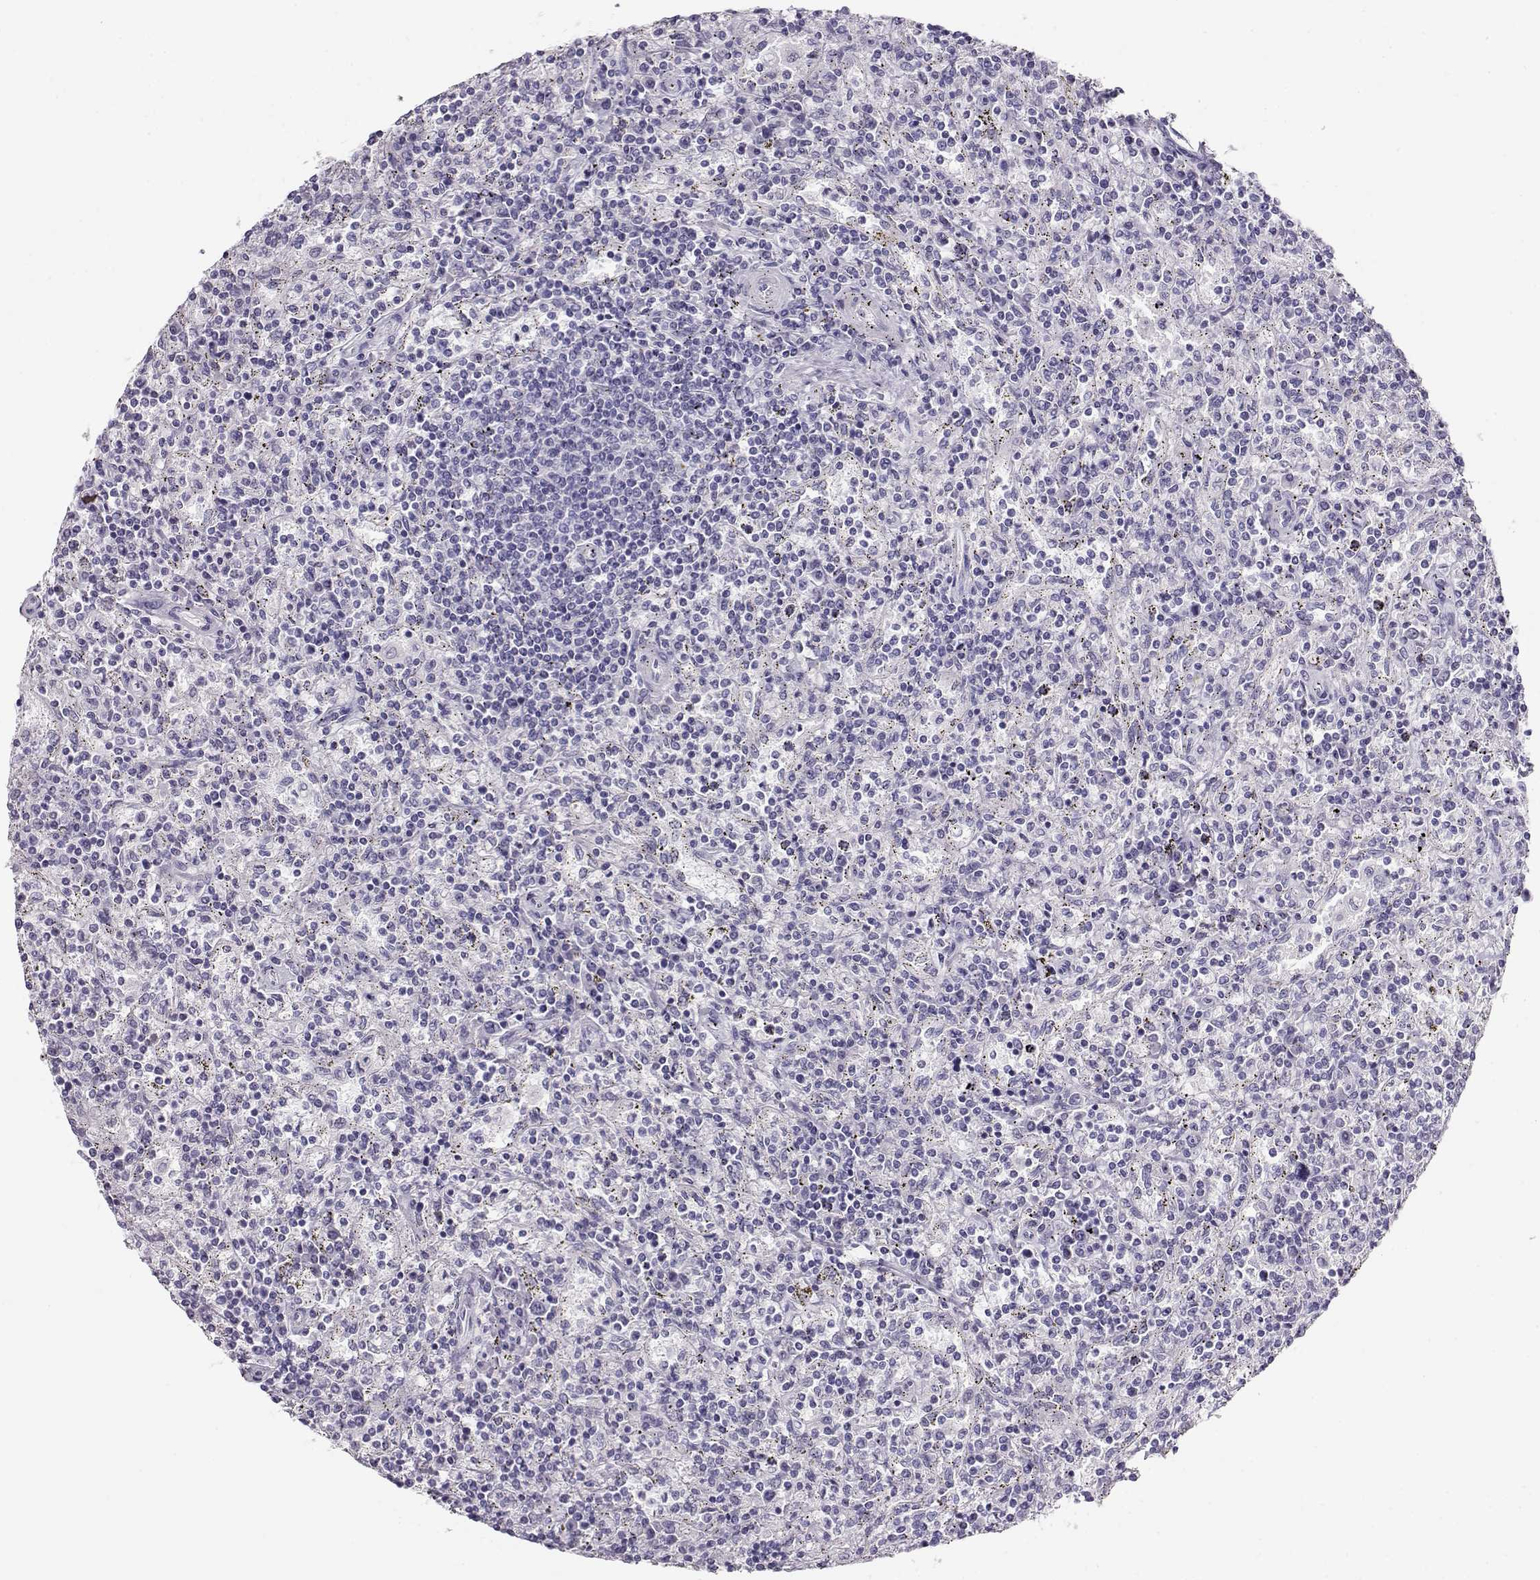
{"staining": {"intensity": "negative", "quantity": "none", "location": "none"}, "tissue": "lymphoma", "cell_type": "Tumor cells", "image_type": "cancer", "snomed": [{"axis": "morphology", "description": "Malignant lymphoma, non-Hodgkin's type, Low grade"}, {"axis": "topography", "description": "Spleen"}], "caption": "The immunohistochemistry histopathology image has no significant staining in tumor cells of lymphoma tissue. Nuclei are stained in blue.", "gene": "ACTN2", "patient": {"sex": "male", "age": 62}}